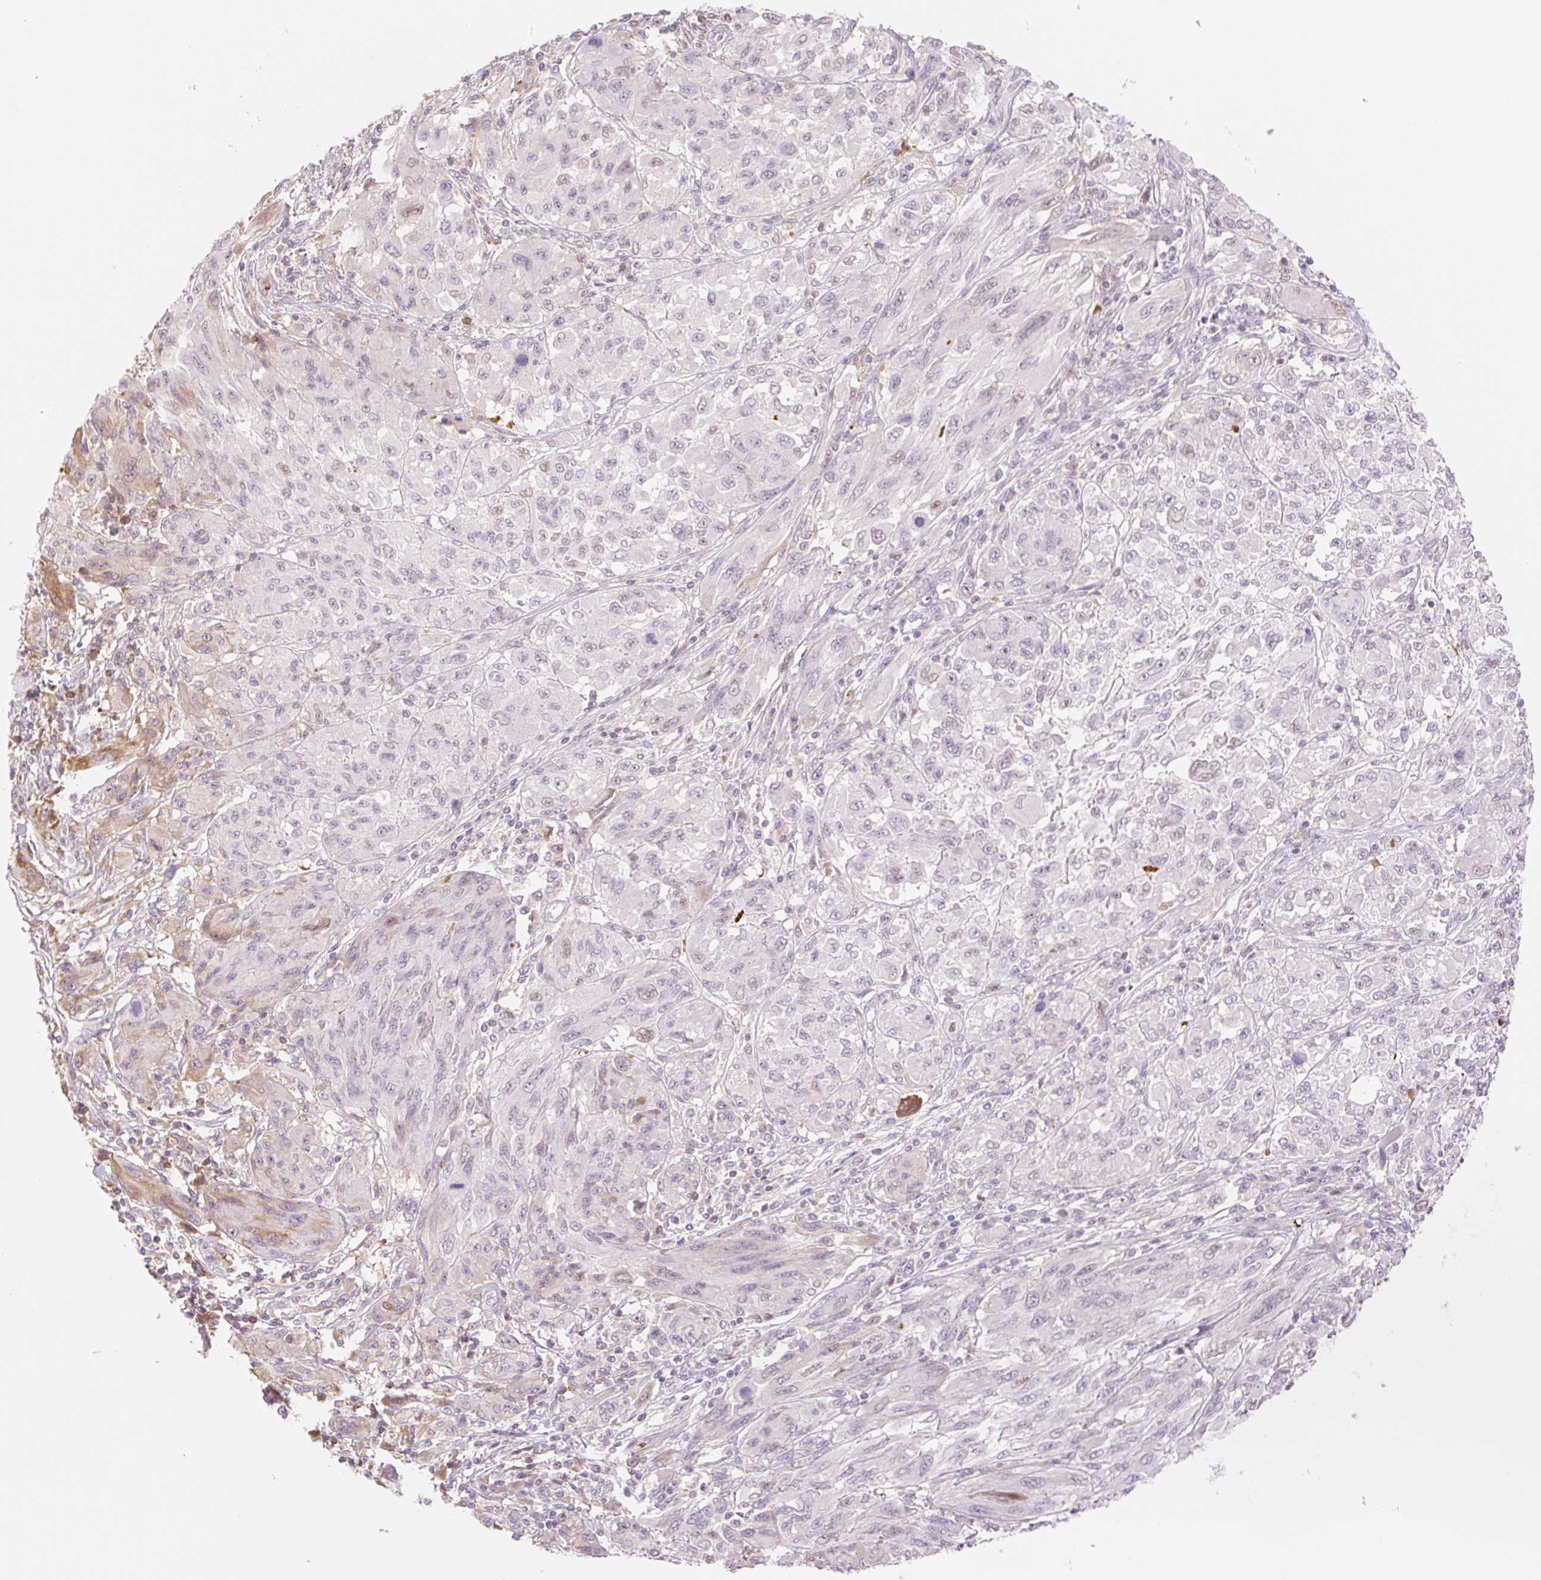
{"staining": {"intensity": "weak", "quantity": "<25%", "location": "nuclear"}, "tissue": "melanoma", "cell_type": "Tumor cells", "image_type": "cancer", "snomed": [{"axis": "morphology", "description": "Malignant melanoma, NOS"}, {"axis": "topography", "description": "Skin"}], "caption": "IHC of human melanoma exhibits no expression in tumor cells.", "gene": "HEBP1", "patient": {"sex": "female", "age": 91}}